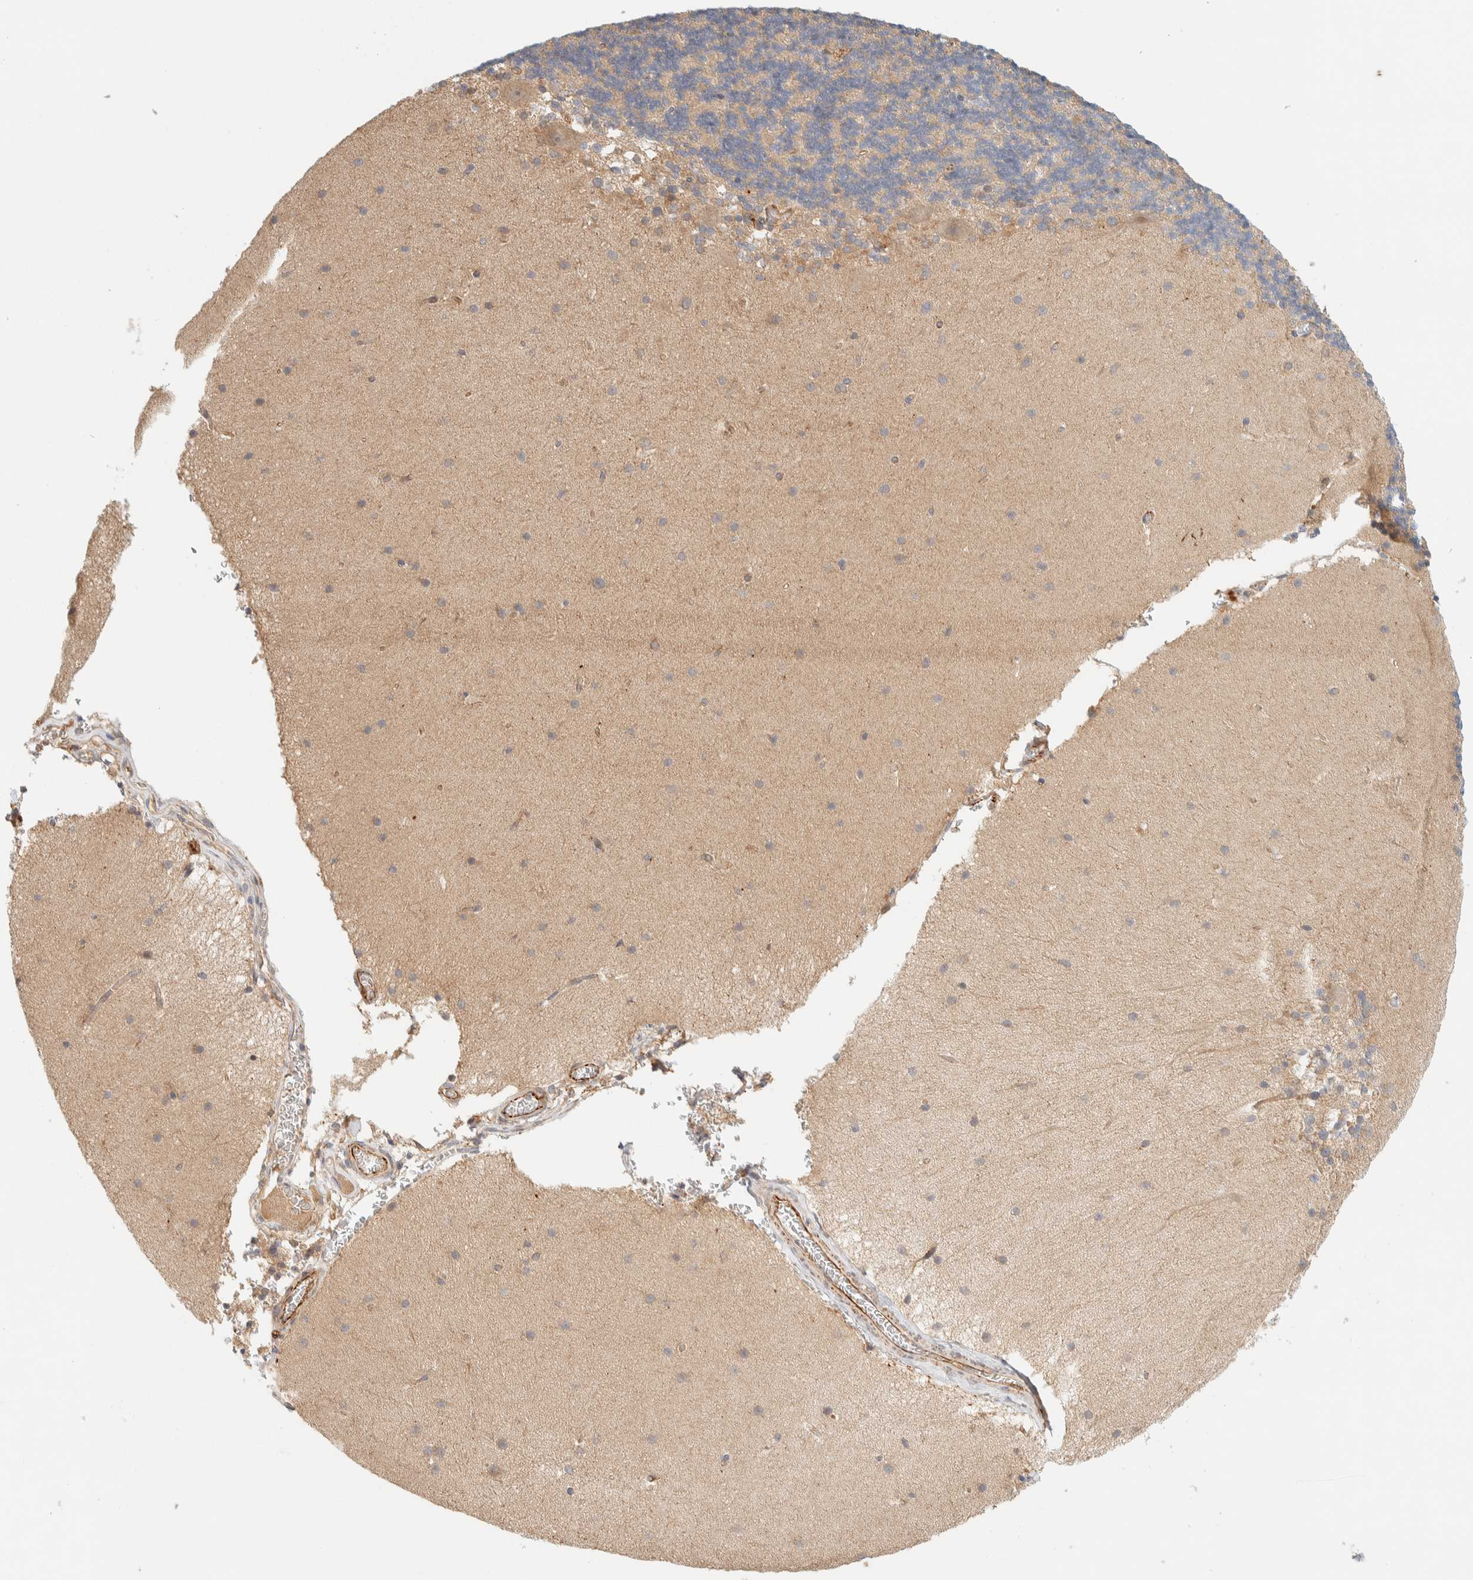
{"staining": {"intensity": "weak", "quantity": ">75%", "location": "cytoplasmic/membranous"}, "tissue": "cerebellum", "cell_type": "Cells in granular layer", "image_type": "normal", "snomed": [{"axis": "morphology", "description": "Normal tissue, NOS"}, {"axis": "topography", "description": "Cerebellum"}], "caption": "This micrograph exhibits immunohistochemistry (IHC) staining of normal cerebellum, with low weak cytoplasmic/membranous expression in about >75% of cells in granular layer.", "gene": "FAT1", "patient": {"sex": "female", "age": 19}}